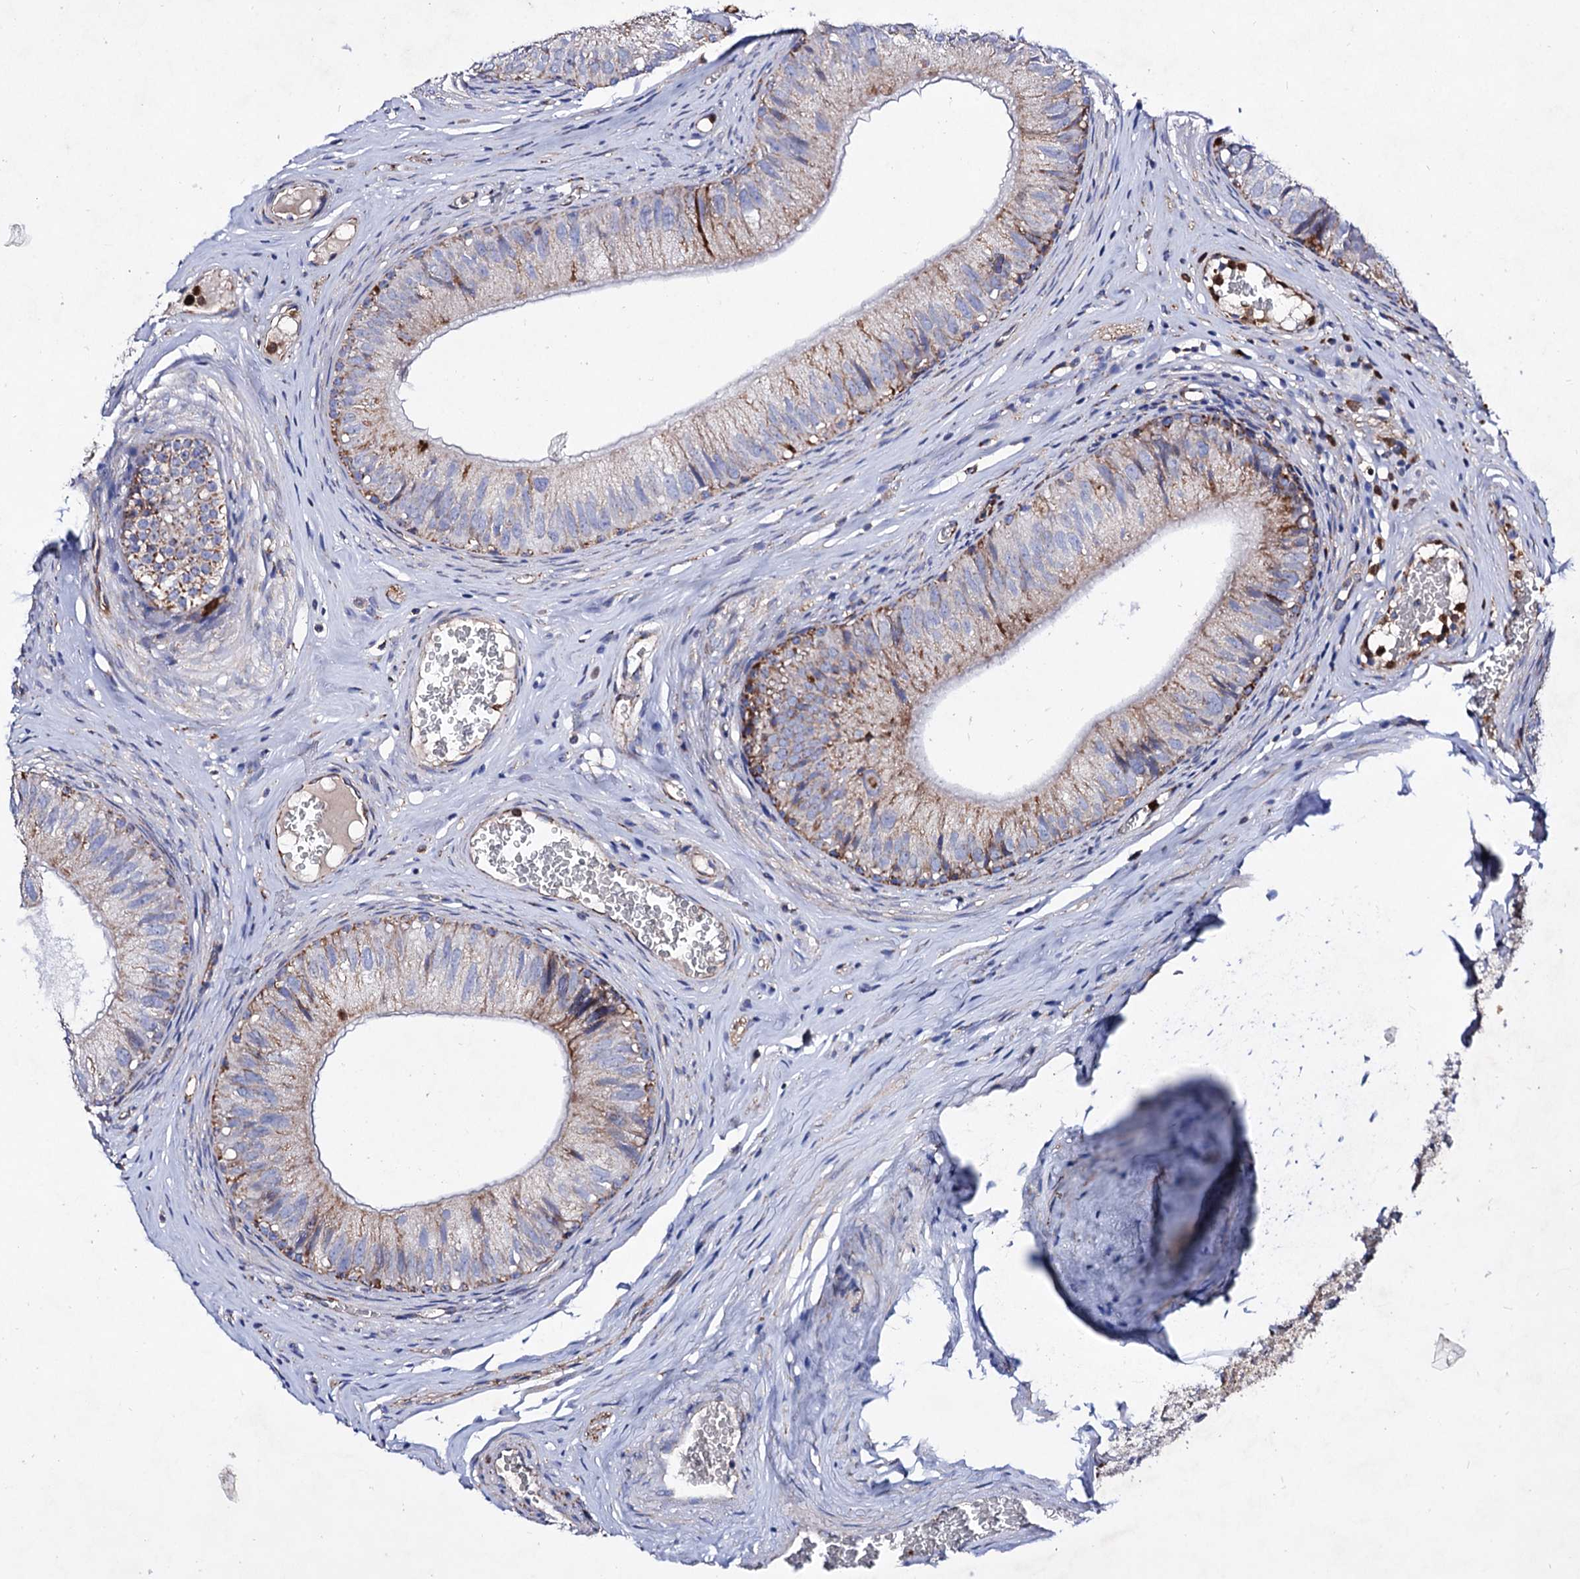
{"staining": {"intensity": "moderate", "quantity": "25%-75%", "location": "cytoplasmic/membranous"}, "tissue": "epididymis", "cell_type": "Glandular cells", "image_type": "normal", "snomed": [{"axis": "morphology", "description": "Normal tissue, NOS"}, {"axis": "topography", "description": "Epididymis"}], "caption": "A medium amount of moderate cytoplasmic/membranous expression is identified in about 25%-75% of glandular cells in normal epididymis.", "gene": "ACAD9", "patient": {"sex": "male", "age": 36}}